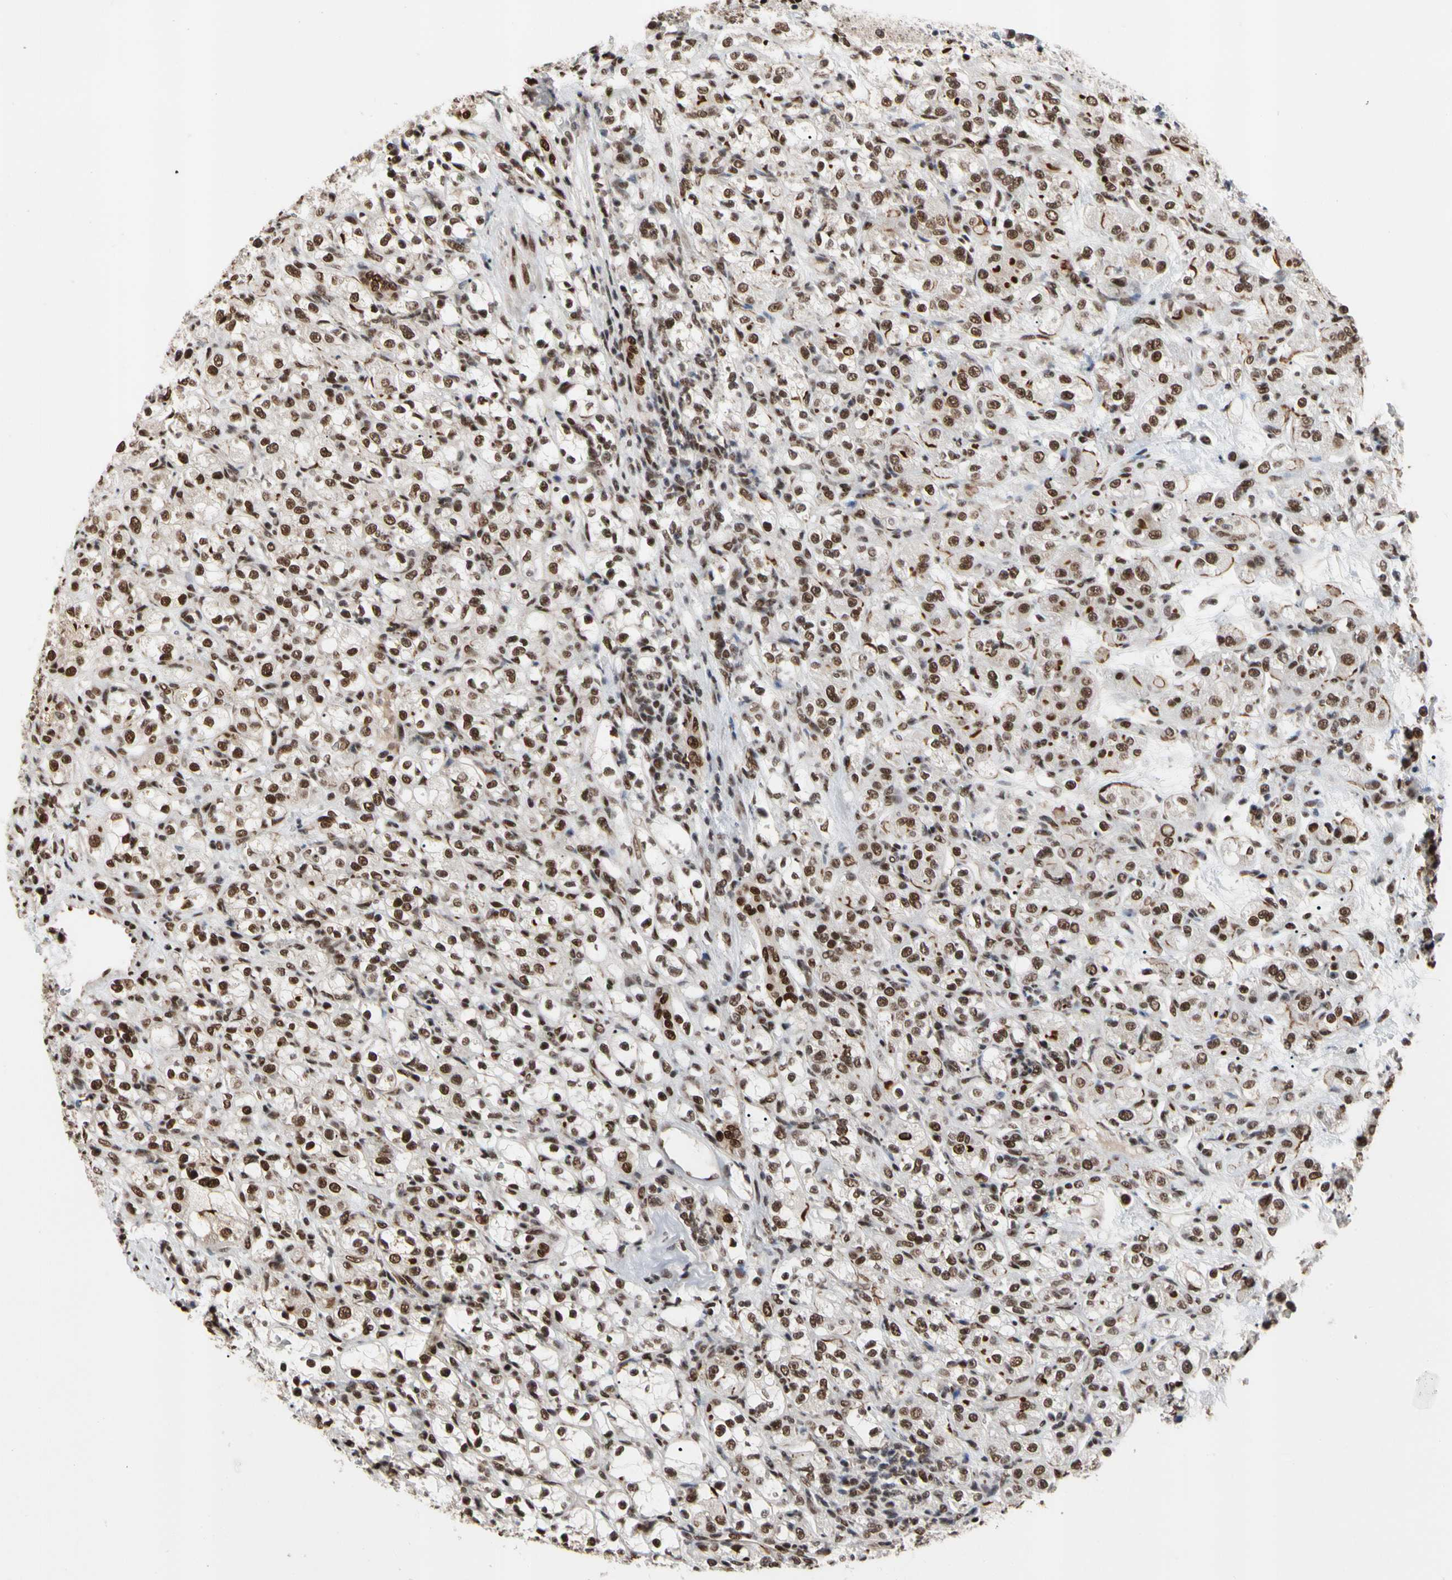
{"staining": {"intensity": "moderate", "quantity": ">75%", "location": "nuclear"}, "tissue": "renal cancer", "cell_type": "Tumor cells", "image_type": "cancer", "snomed": [{"axis": "morphology", "description": "Normal tissue, NOS"}, {"axis": "morphology", "description": "Adenocarcinoma, NOS"}, {"axis": "topography", "description": "Kidney"}], "caption": "This micrograph demonstrates renal adenocarcinoma stained with immunohistochemistry to label a protein in brown. The nuclear of tumor cells show moderate positivity for the protein. Nuclei are counter-stained blue.", "gene": "FAM98B", "patient": {"sex": "male", "age": 61}}